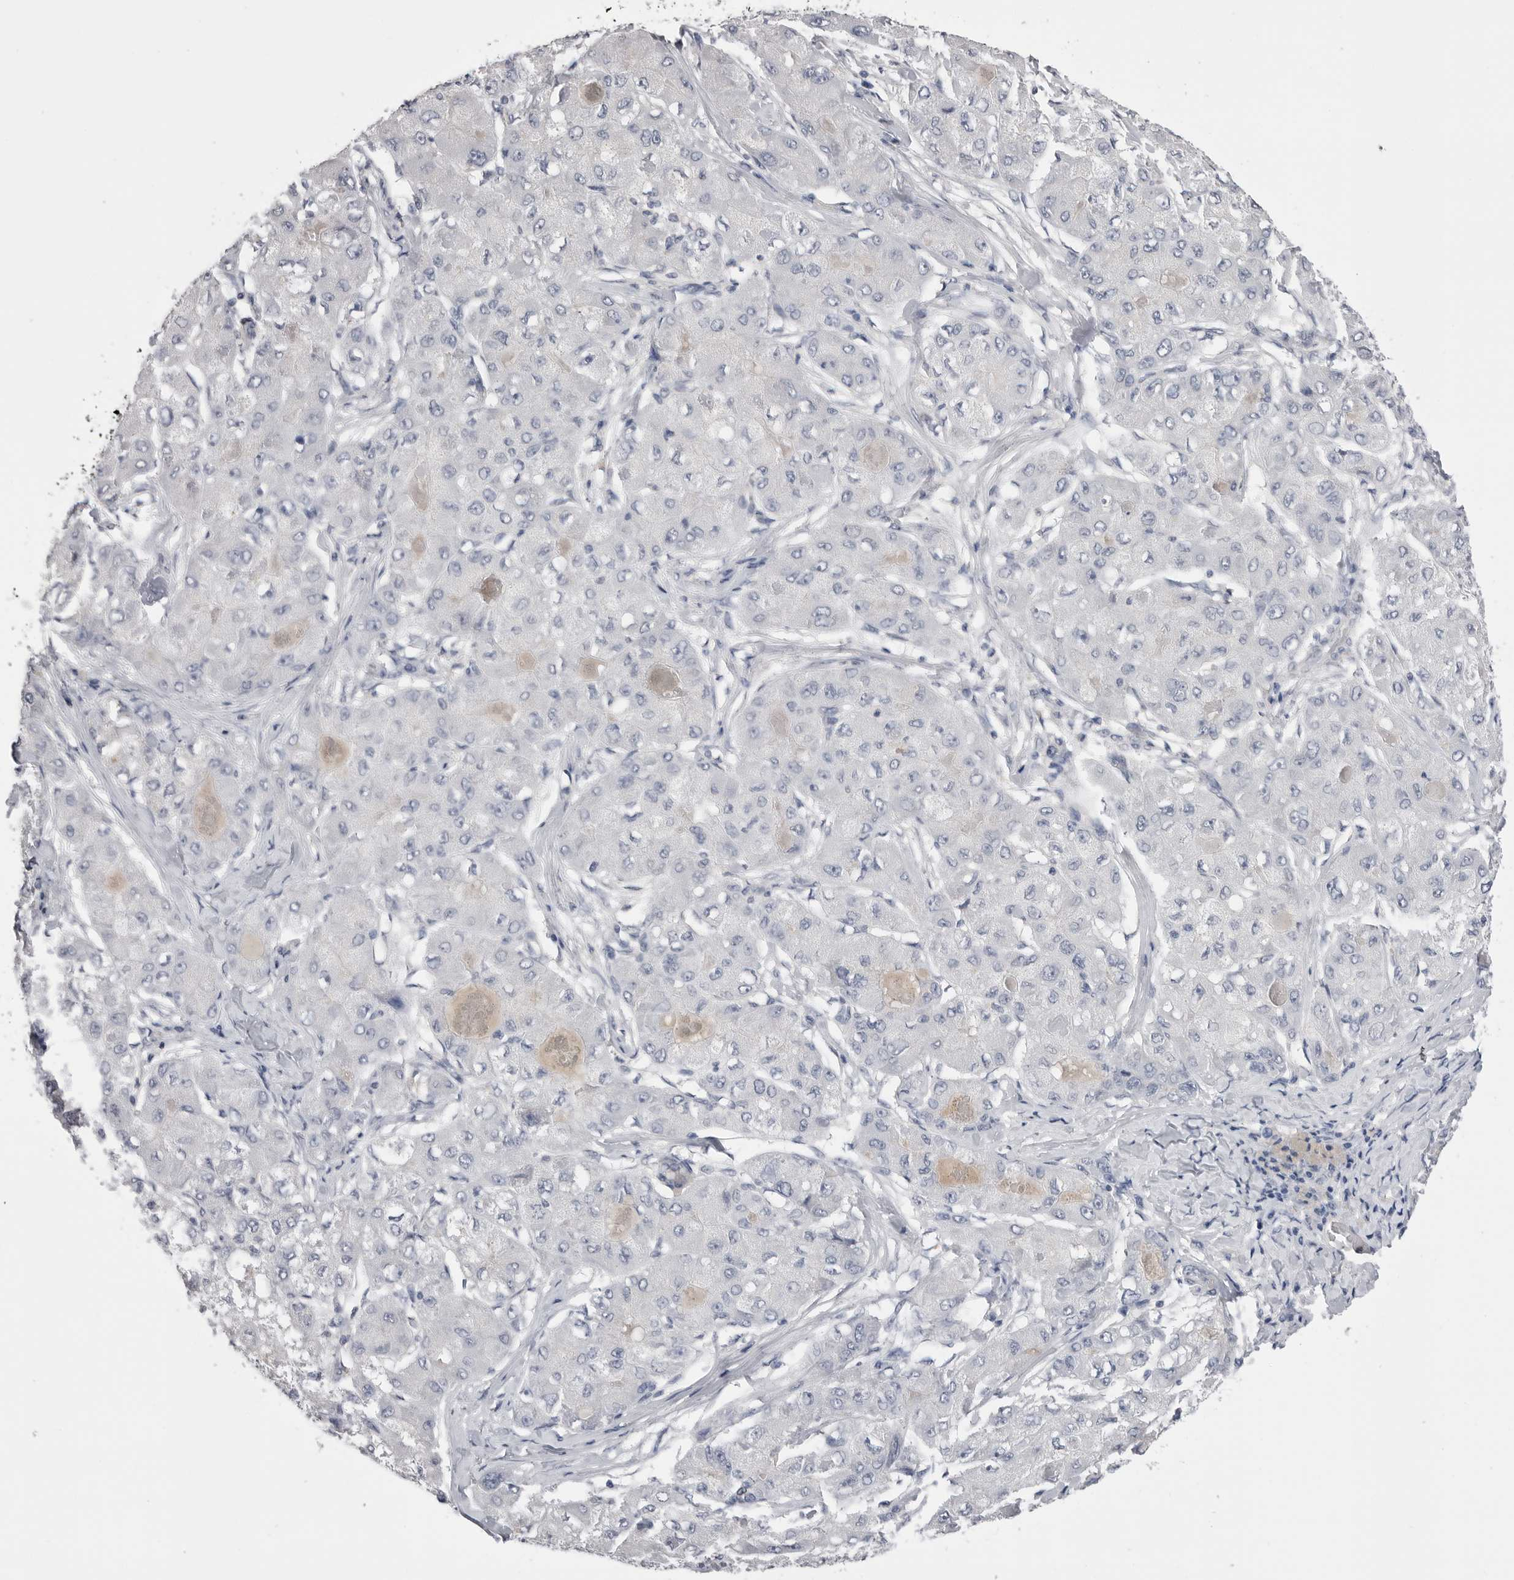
{"staining": {"intensity": "negative", "quantity": "none", "location": "none"}, "tissue": "liver cancer", "cell_type": "Tumor cells", "image_type": "cancer", "snomed": [{"axis": "morphology", "description": "Carcinoma, Hepatocellular, NOS"}, {"axis": "topography", "description": "Liver"}], "caption": "The immunohistochemistry (IHC) histopathology image has no significant staining in tumor cells of liver cancer (hepatocellular carcinoma) tissue.", "gene": "DLGAP3", "patient": {"sex": "male", "age": 80}}